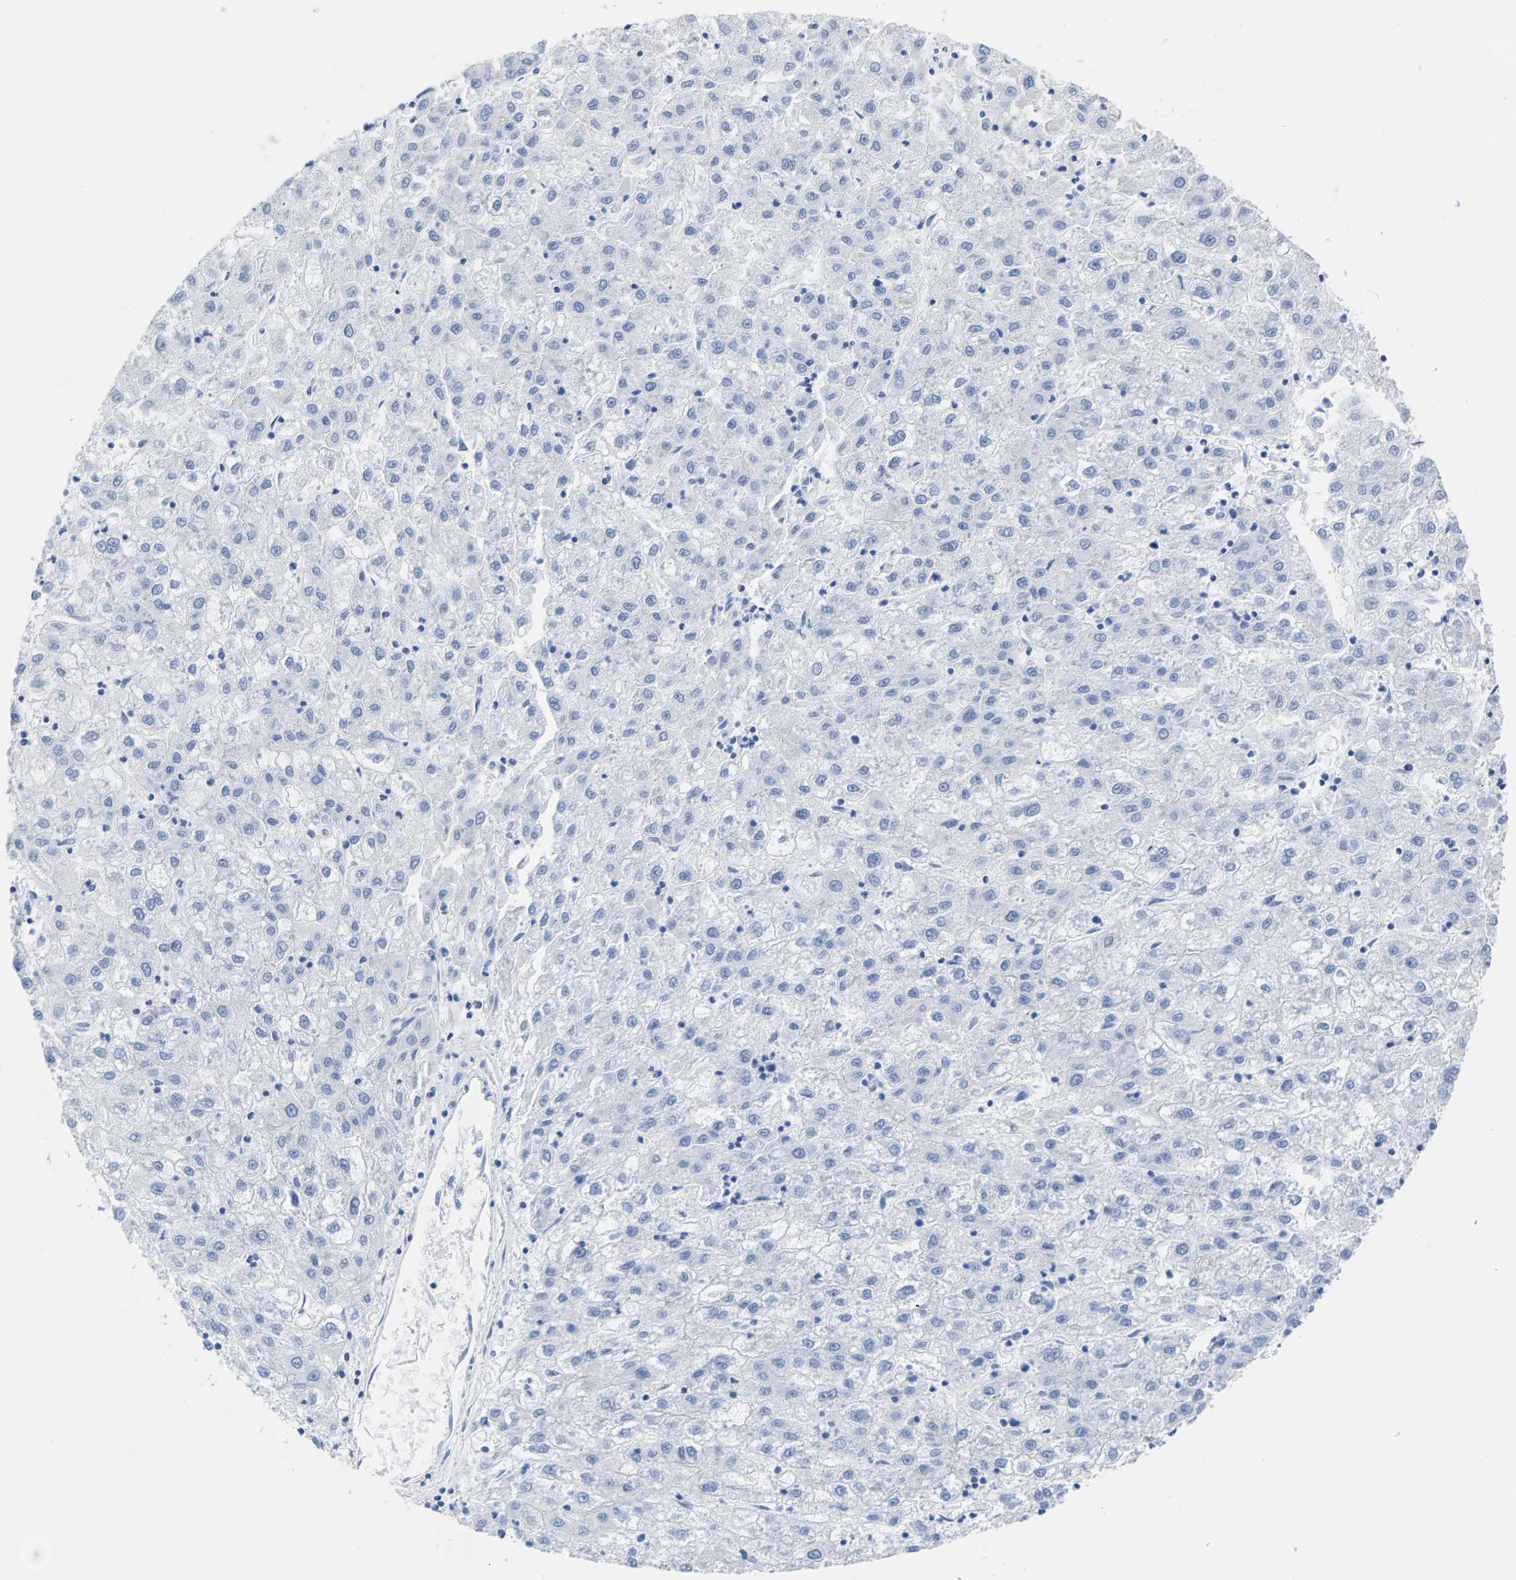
{"staining": {"intensity": "negative", "quantity": "none", "location": "none"}, "tissue": "liver cancer", "cell_type": "Tumor cells", "image_type": "cancer", "snomed": [{"axis": "morphology", "description": "Carcinoma, Hepatocellular, NOS"}, {"axis": "topography", "description": "Liver"}], "caption": "Image shows no significant protein expression in tumor cells of liver cancer. Nuclei are stained in blue.", "gene": "CPA1", "patient": {"sex": "male", "age": 72}}